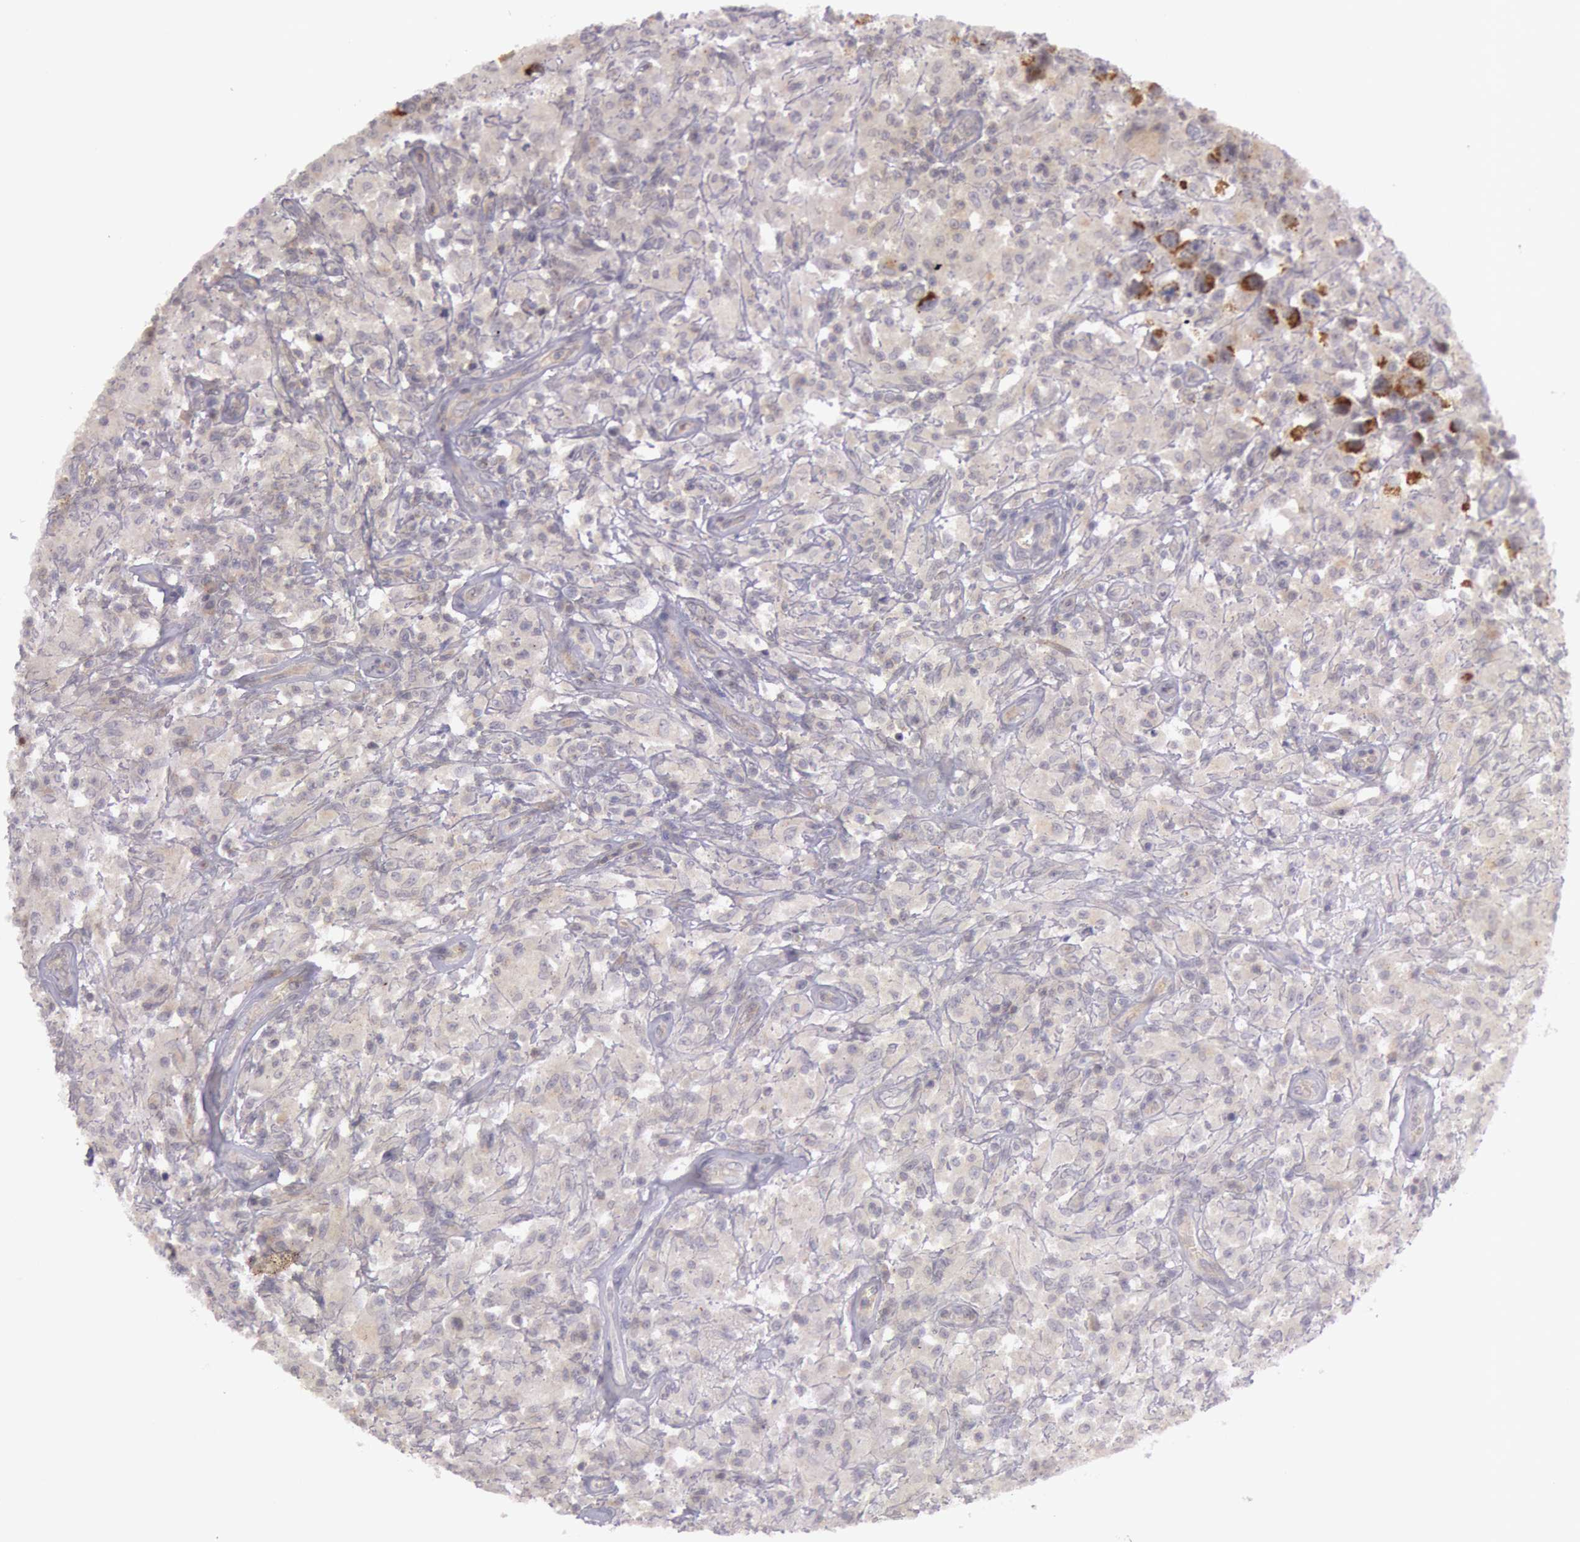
{"staining": {"intensity": "moderate", "quantity": "<25%", "location": "cytoplasmic/membranous"}, "tissue": "testis cancer", "cell_type": "Tumor cells", "image_type": "cancer", "snomed": [{"axis": "morphology", "description": "Seminoma, NOS"}, {"axis": "topography", "description": "Testis"}], "caption": "DAB immunohistochemical staining of testis cancer (seminoma) shows moderate cytoplasmic/membranous protein expression in about <25% of tumor cells.", "gene": "TRIB2", "patient": {"sex": "male", "age": 34}}